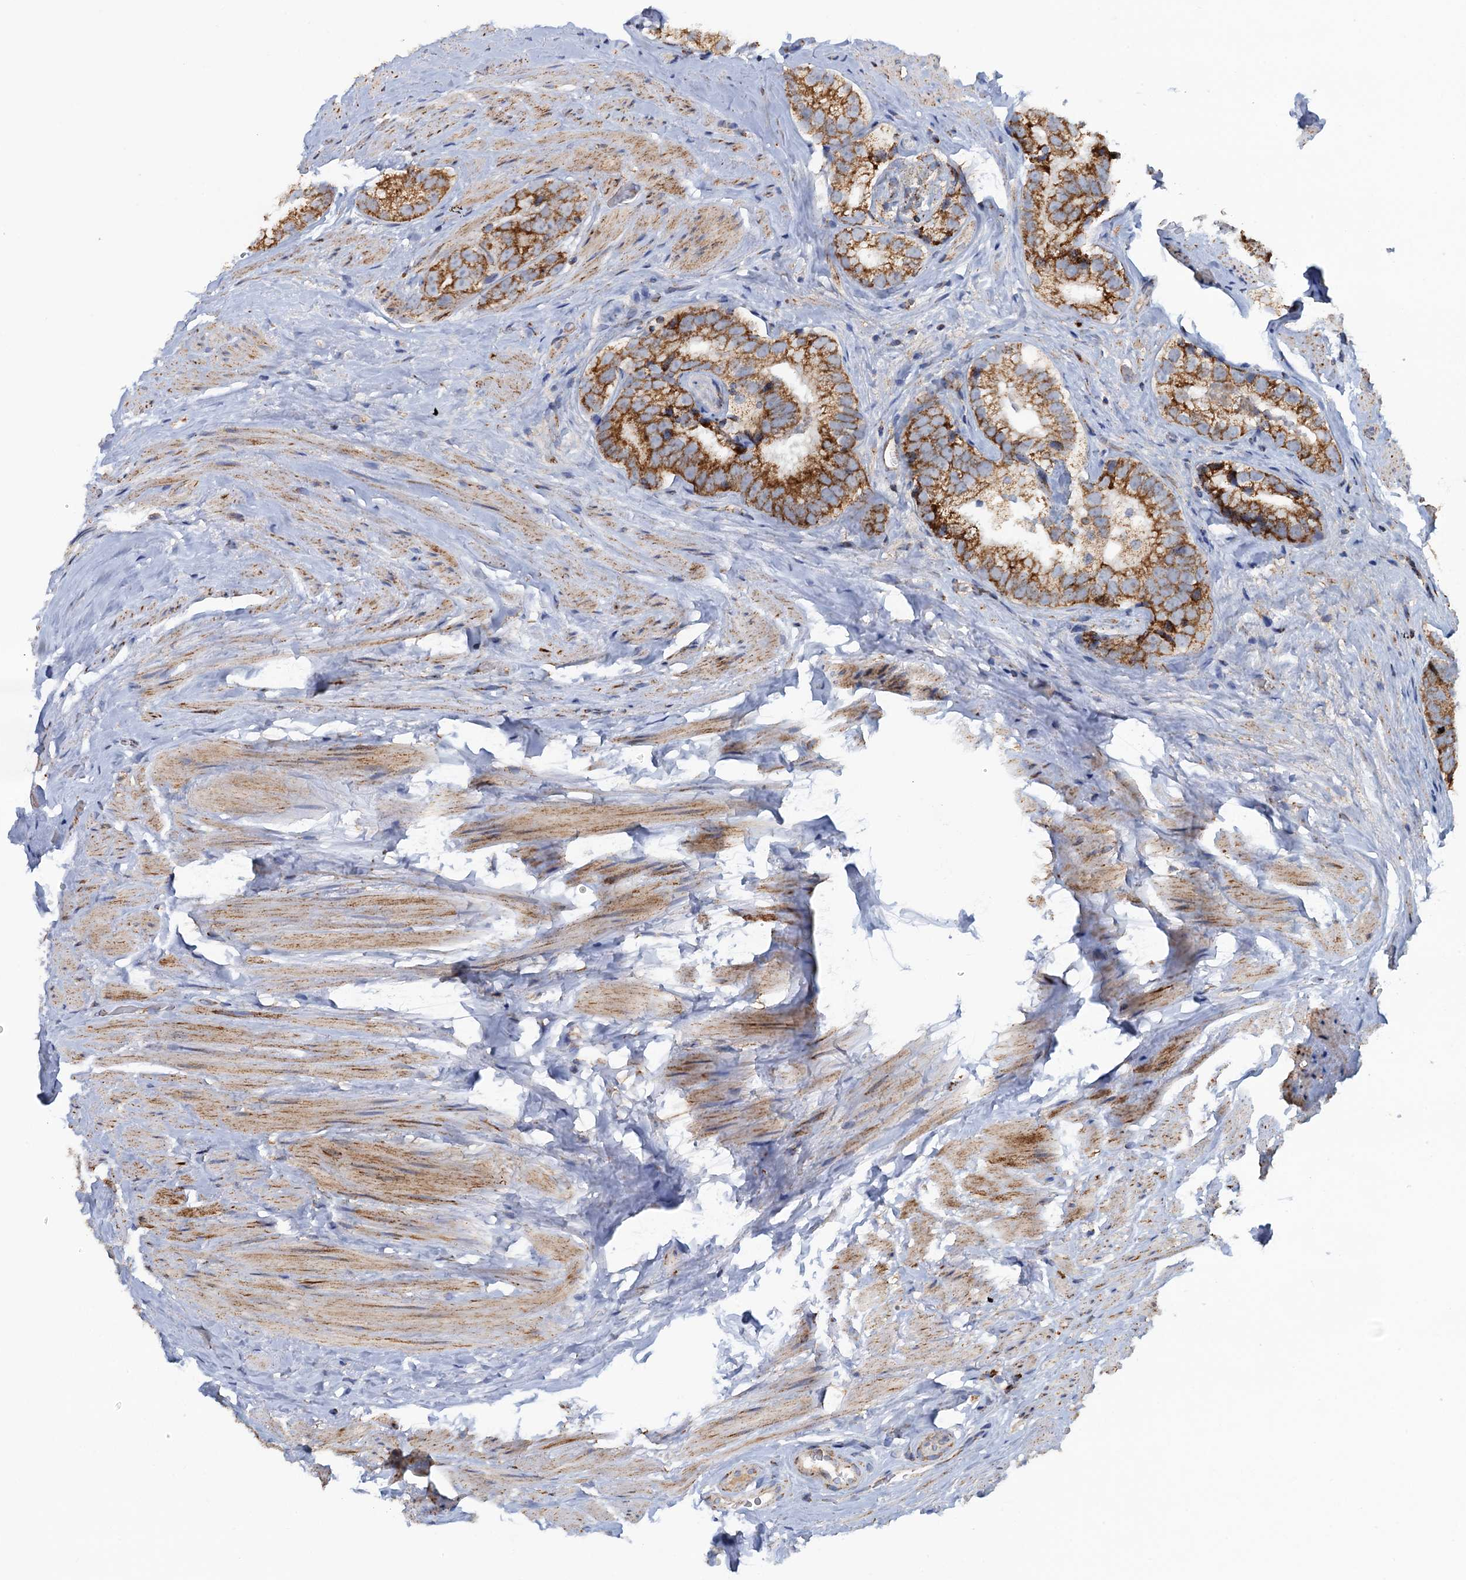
{"staining": {"intensity": "strong", "quantity": ">75%", "location": "cytoplasmic/membranous"}, "tissue": "prostate cancer", "cell_type": "Tumor cells", "image_type": "cancer", "snomed": [{"axis": "morphology", "description": "Adenocarcinoma, High grade"}, {"axis": "topography", "description": "Prostate"}], "caption": "This image reveals high-grade adenocarcinoma (prostate) stained with immunohistochemistry to label a protein in brown. The cytoplasmic/membranous of tumor cells show strong positivity for the protein. Nuclei are counter-stained blue.", "gene": "GTPBP3", "patient": {"sex": "male", "age": 56}}